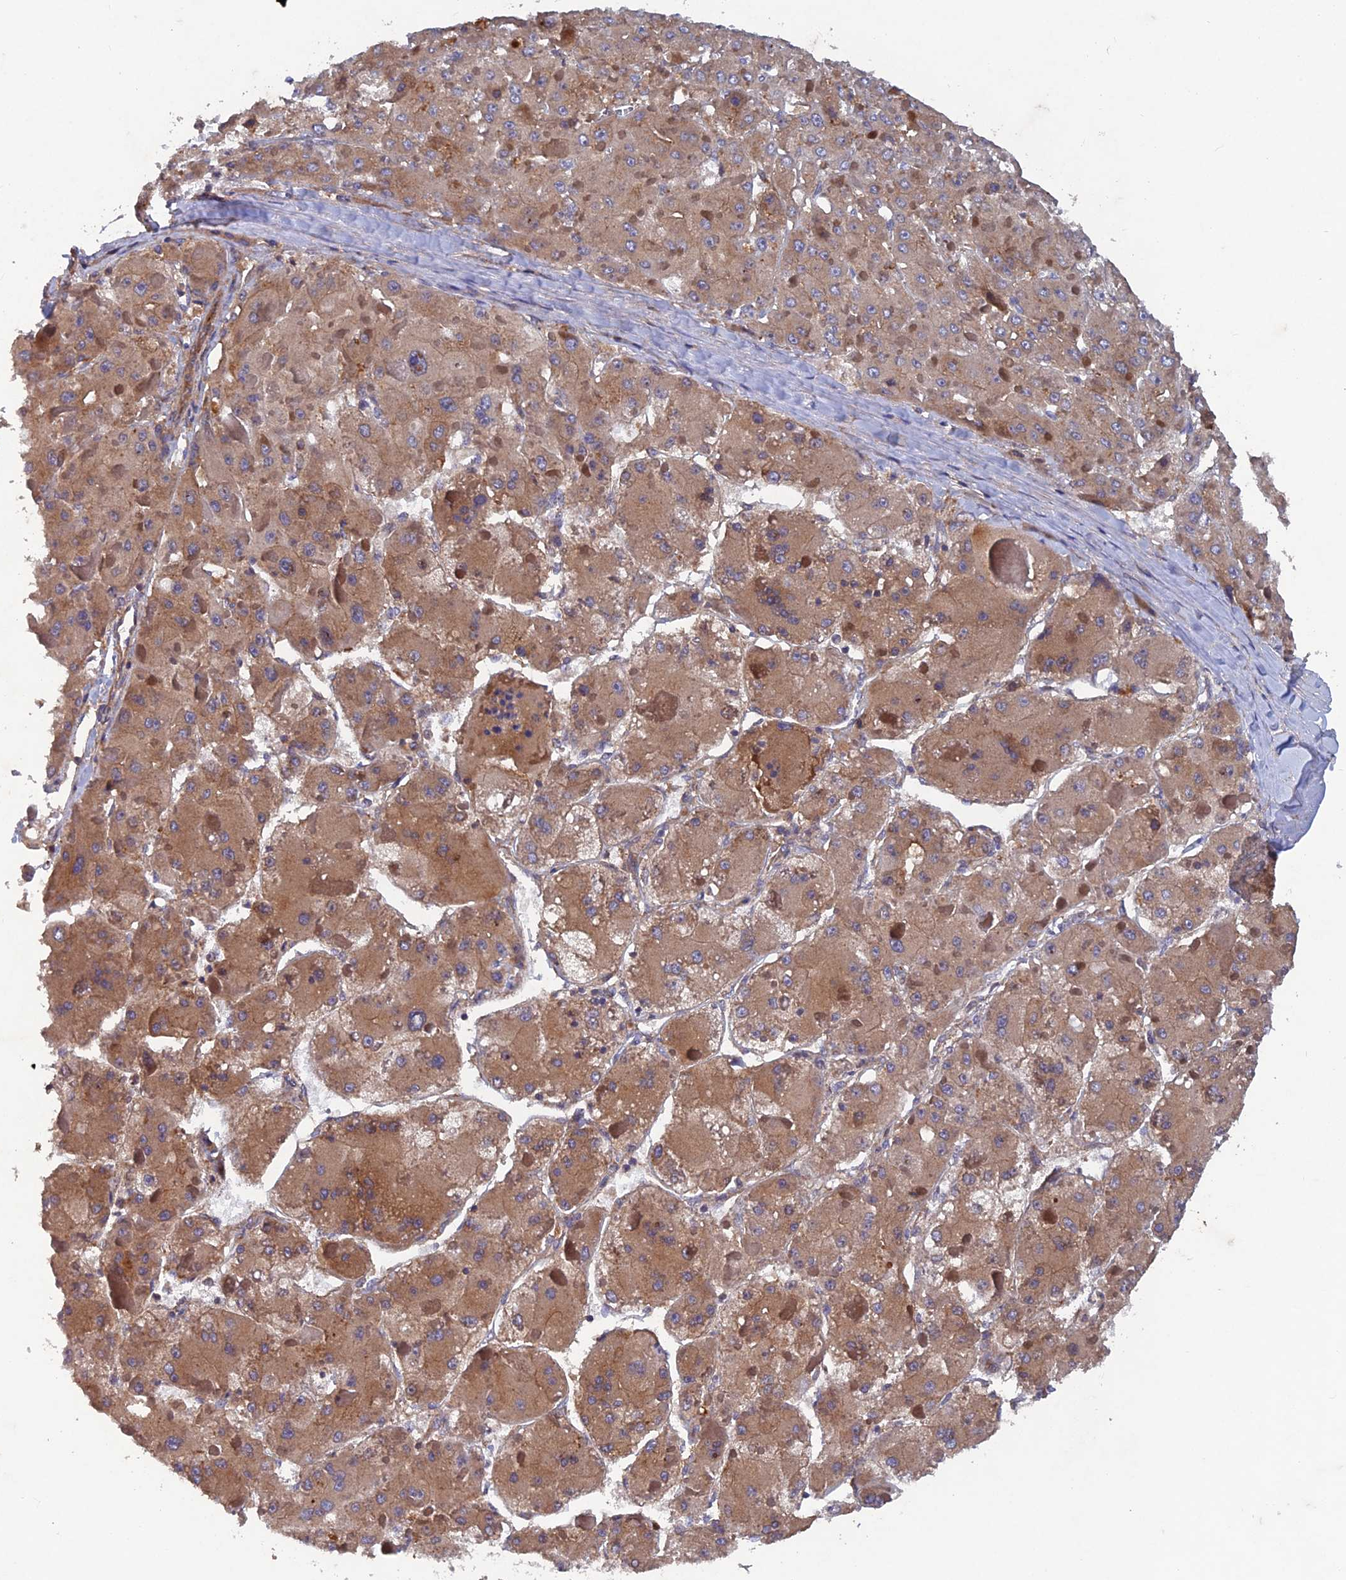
{"staining": {"intensity": "moderate", "quantity": ">75%", "location": "cytoplasmic/membranous"}, "tissue": "liver cancer", "cell_type": "Tumor cells", "image_type": "cancer", "snomed": [{"axis": "morphology", "description": "Carcinoma, Hepatocellular, NOS"}, {"axis": "topography", "description": "Liver"}], "caption": "Protein expression analysis of human liver cancer reveals moderate cytoplasmic/membranous staining in about >75% of tumor cells. The staining was performed using DAB (3,3'-diaminobenzidine), with brown indicating positive protein expression. Nuclei are stained blue with hematoxylin.", "gene": "NCAPG", "patient": {"sex": "female", "age": 73}}